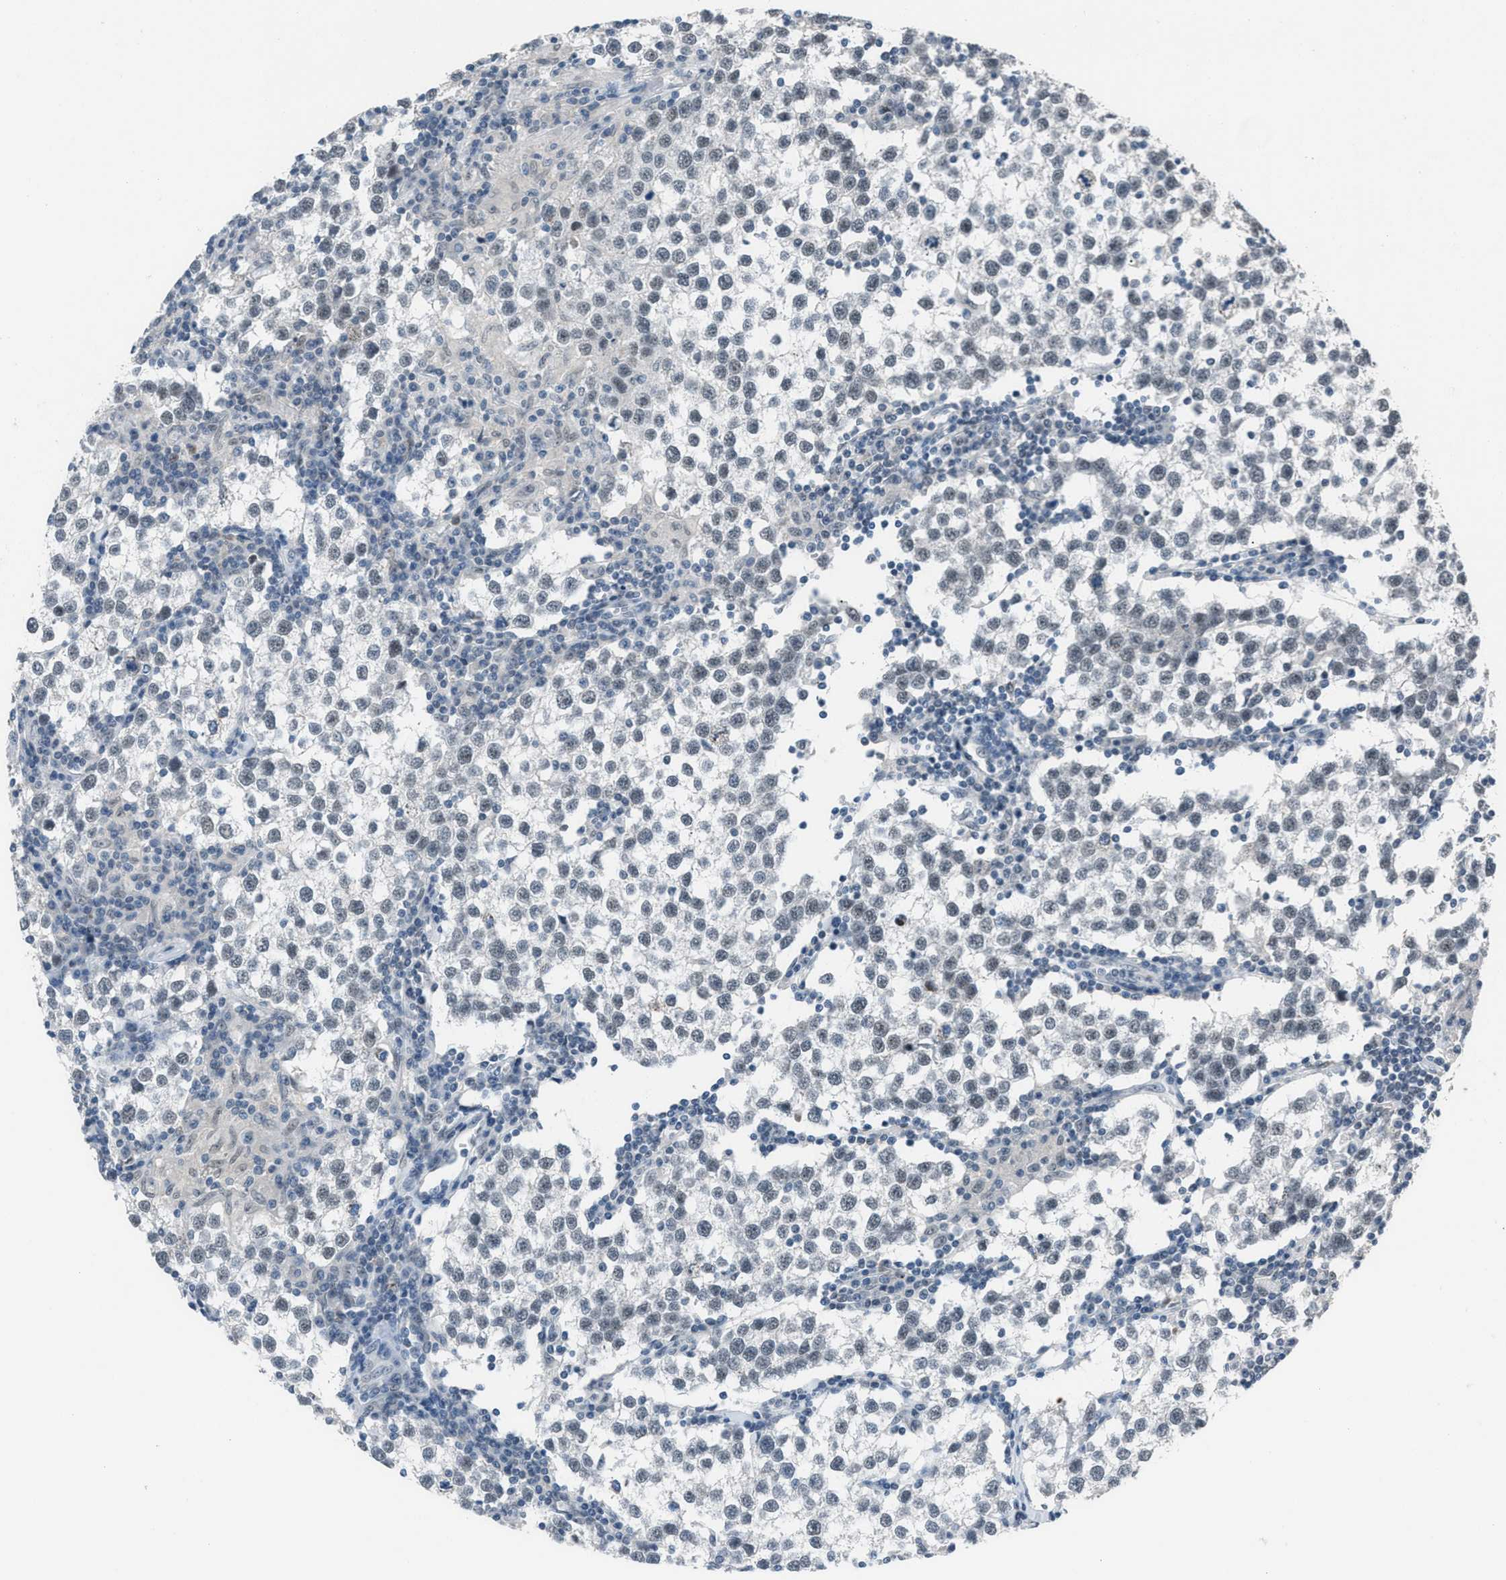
{"staining": {"intensity": "negative", "quantity": "none", "location": "none"}, "tissue": "testis cancer", "cell_type": "Tumor cells", "image_type": "cancer", "snomed": [{"axis": "morphology", "description": "Seminoma, NOS"}, {"axis": "morphology", "description": "Carcinoma, Embryonal, NOS"}, {"axis": "topography", "description": "Testis"}], "caption": "DAB (3,3'-diaminobenzidine) immunohistochemical staining of testis cancer demonstrates no significant expression in tumor cells. The staining is performed using DAB (3,3'-diaminobenzidine) brown chromogen with nuclei counter-stained in using hematoxylin.", "gene": "ANAPC11", "patient": {"sex": "male", "age": 36}}